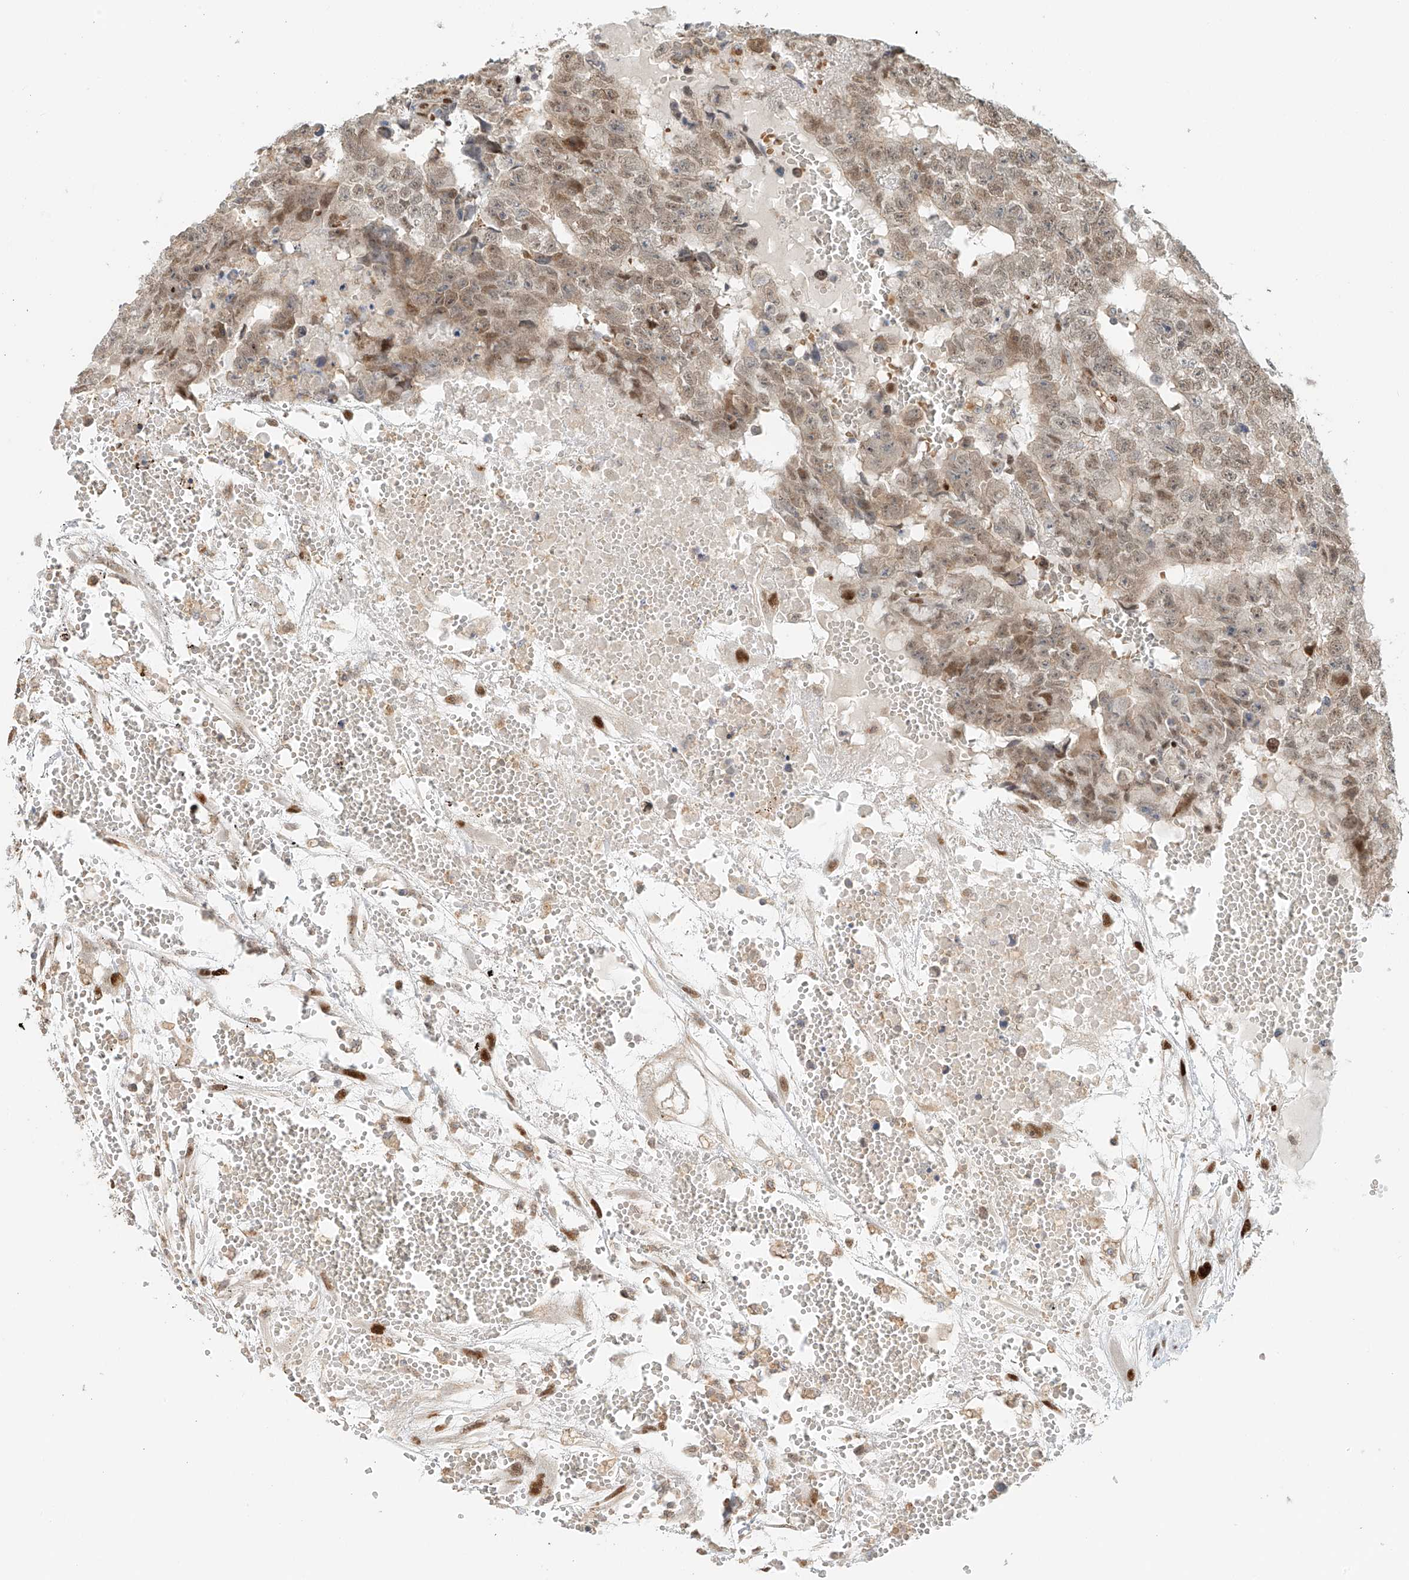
{"staining": {"intensity": "moderate", "quantity": ">75%", "location": "cytoplasmic/membranous,nuclear"}, "tissue": "testis cancer", "cell_type": "Tumor cells", "image_type": "cancer", "snomed": [{"axis": "morphology", "description": "Carcinoma, Embryonal, NOS"}, {"axis": "topography", "description": "Testis"}], "caption": "Immunohistochemistry photomicrograph of human embryonal carcinoma (testis) stained for a protein (brown), which exhibits medium levels of moderate cytoplasmic/membranous and nuclear staining in about >75% of tumor cells.", "gene": "ZNF514", "patient": {"sex": "male", "age": 25}}